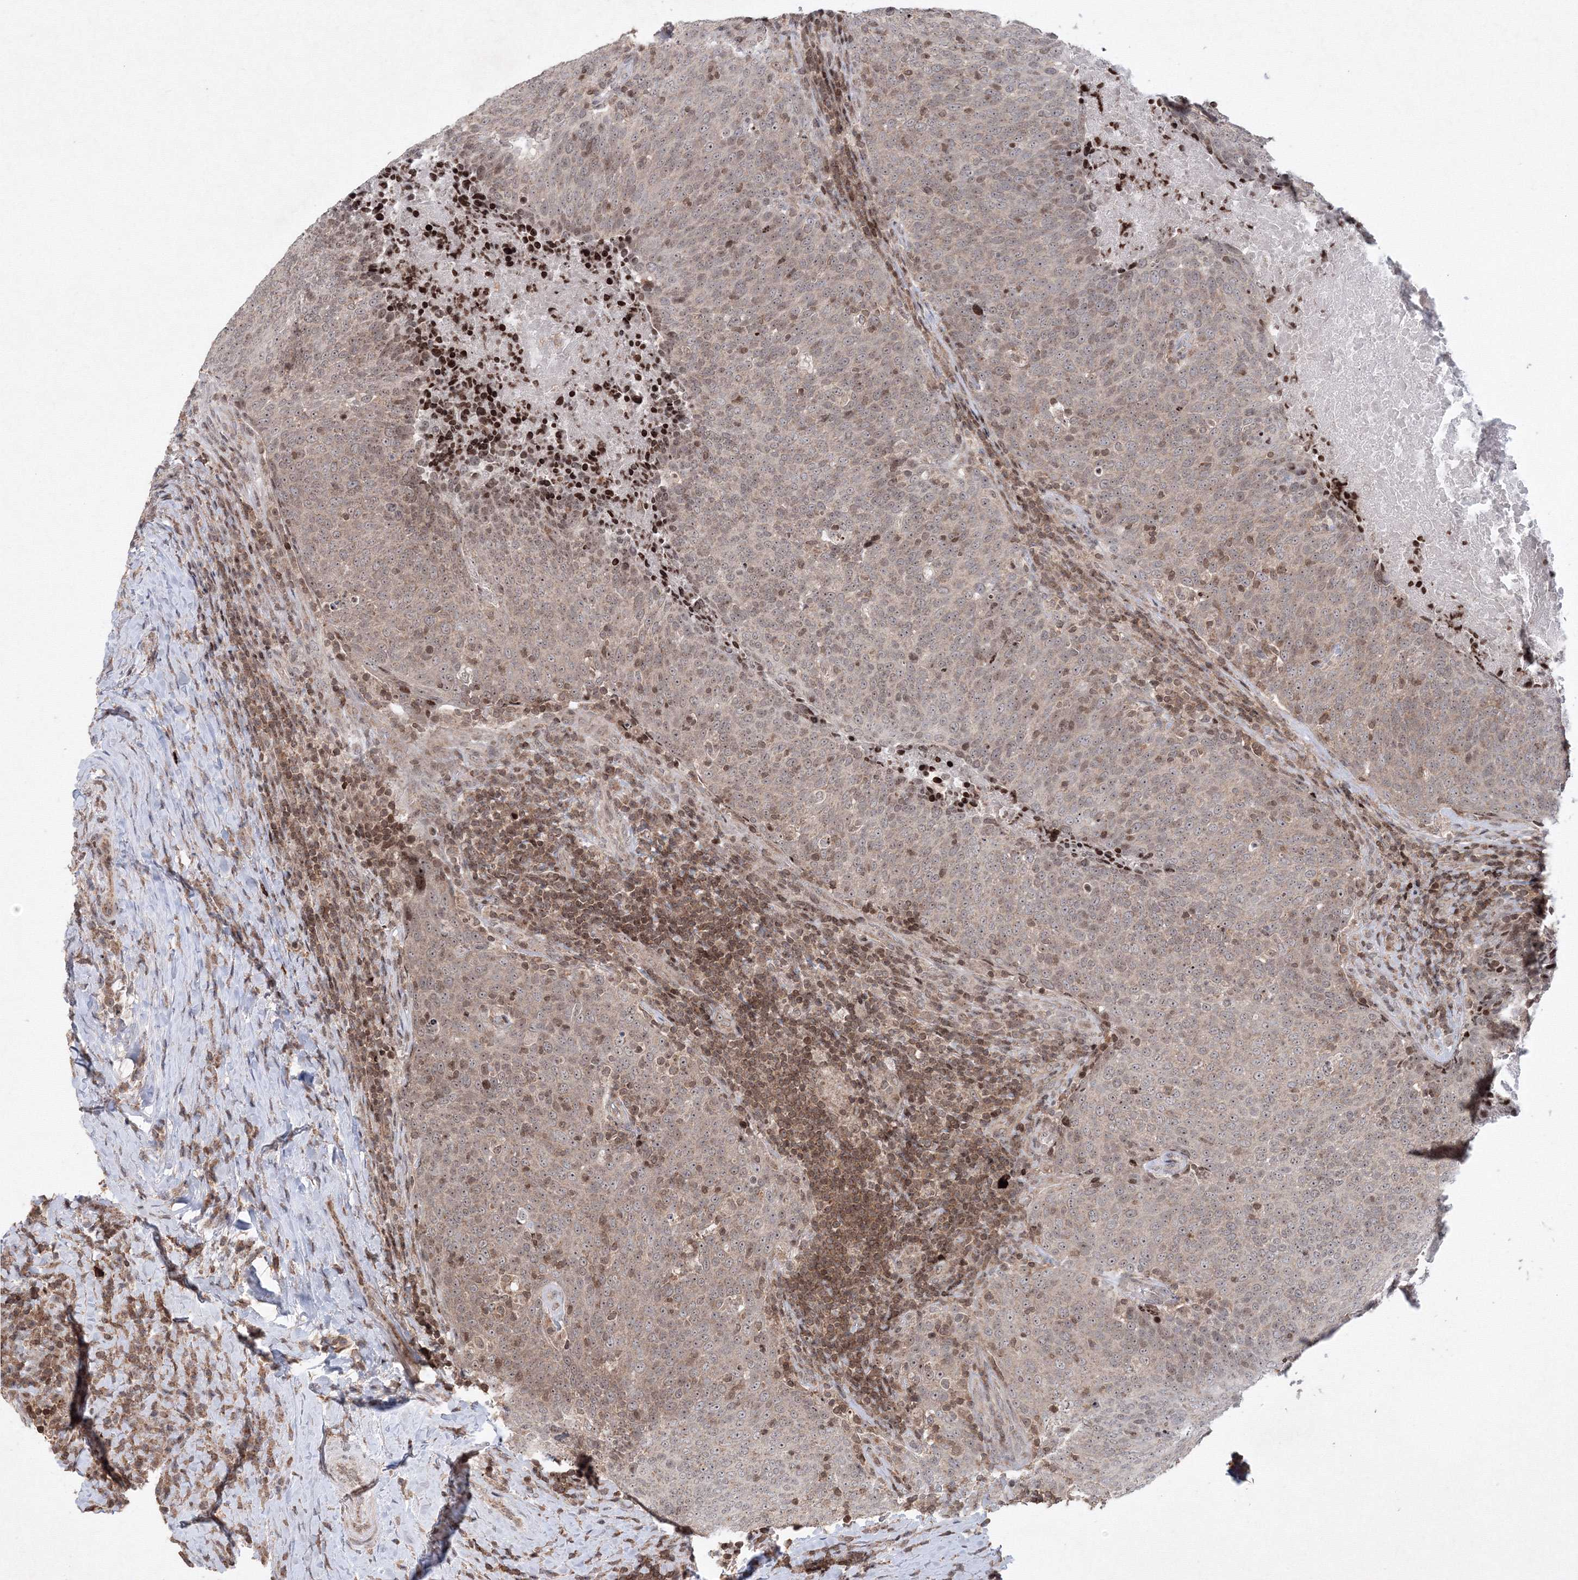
{"staining": {"intensity": "moderate", "quantity": ">75%", "location": "cytoplasmic/membranous,nuclear"}, "tissue": "head and neck cancer", "cell_type": "Tumor cells", "image_type": "cancer", "snomed": [{"axis": "morphology", "description": "Squamous cell carcinoma, NOS"}, {"axis": "morphology", "description": "Squamous cell carcinoma, metastatic, NOS"}, {"axis": "topography", "description": "Lymph node"}, {"axis": "topography", "description": "Head-Neck"}], "caption": "Immunohistochemistry photomicrograph of neoplastic tissue: head and neck cancer stained using immunohistochemistry (IHC) demonstrates medium levels of moderate protein expression localized specifically in the cytoplasmic/membranous and nuclear of tumor cells, appearing as a cytoplasmic/membranous and nuclear brown color.", "gene": "MKRN2", "patient": {"sex": "male", "age": 62}}